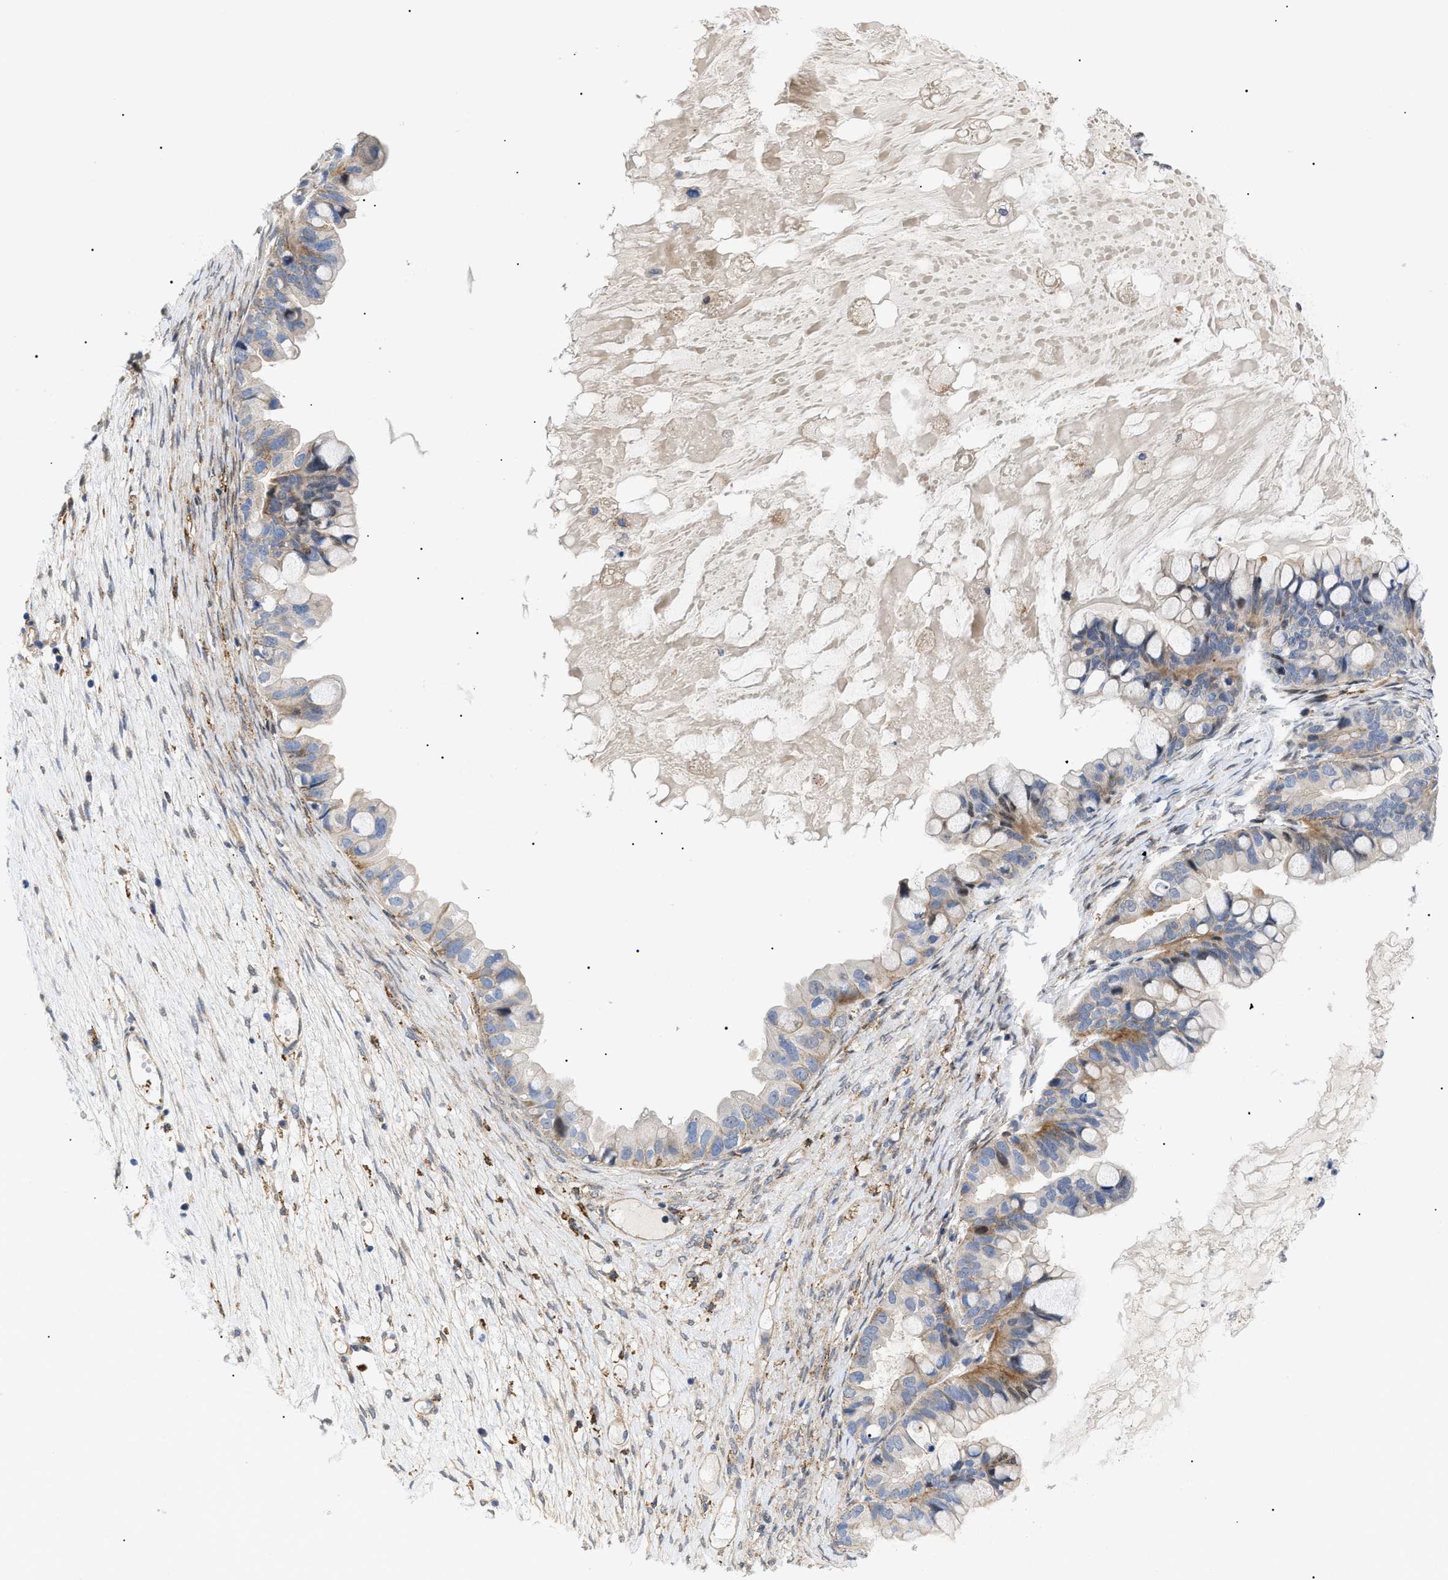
{"staining": {"intensity": "weak", "quantity": "<25%", "location": "cytoplasmic/membranous,nuclear"}, "tissue": "ovarian cancer", "cell_type": "Tumor cells", "image_type": "cancer", "snomed": [{"axis": "morphology", "description": "Cystadenocarcinoma, mucinous, NOS"}, {"axis": "topography", "description": "Ovary"}], "caption": "Photomicrograph shows no significant protein expression in tumor cells of ovarian cancer.", "gene": "SFXN5", "patient": {"sex": "female", "age": 80}}